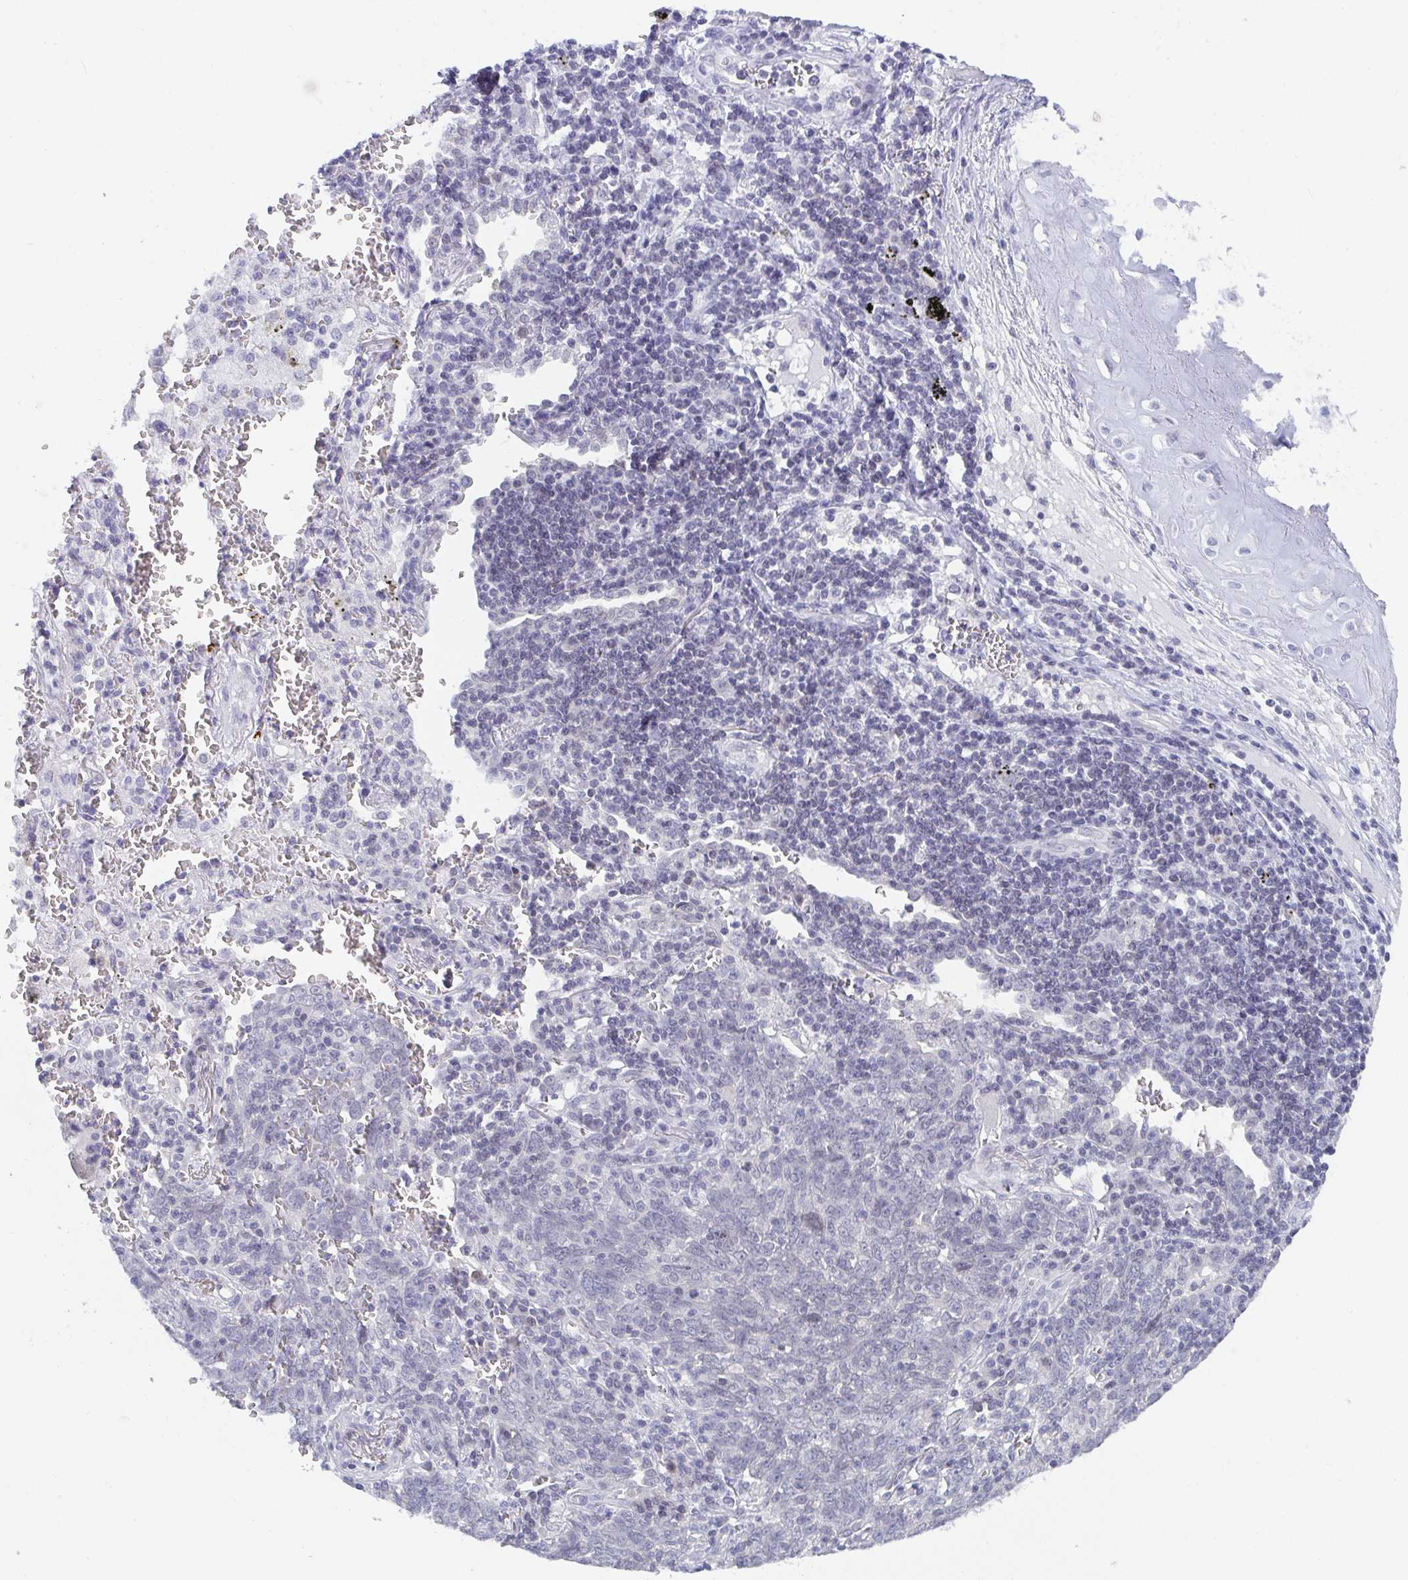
{"staining": {"intensity": "negative", "quantity": "none", "location": "none"}, "tissue": "lung cancer", "cell_type": "Tumor cells", "image_type": "cancer", "snomed": [{"axis": "morphology", "description": "Squamous cell carcinoma, NOS"}, {"axis": "topography", "description": "Lung"}], "caption": "High power microscopy histopathology image of an immunohistochemistry (IHC) histopathology image of lung cancer, revealing no significant staining in tumor cells. (DAB (3,3'-diaminobenzidine) immunohistochemistry with hematoxylin counter stain).", "gene": "BMAL2", "patient": {"sex": "female", "age": 72}}